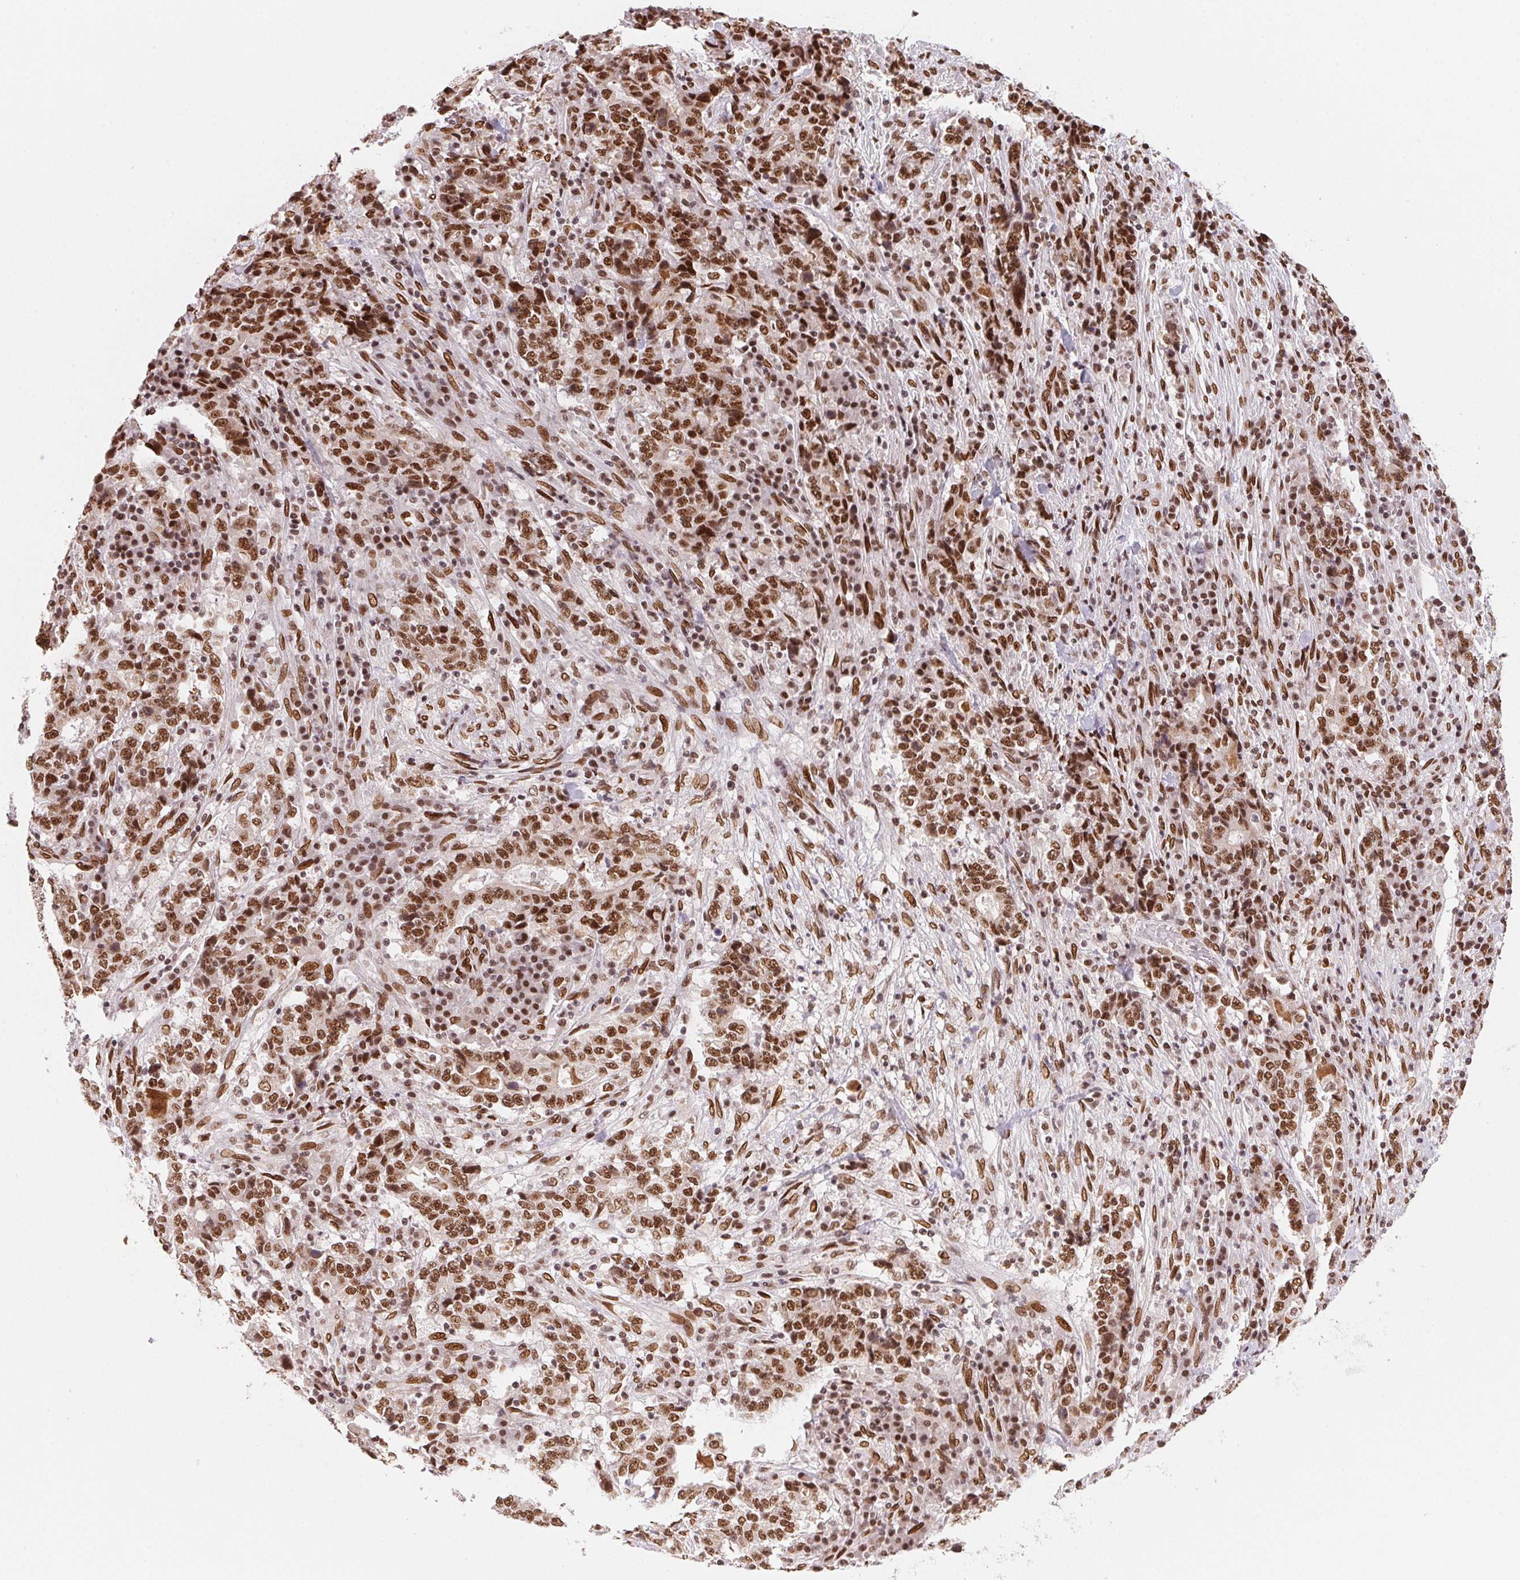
{"staining": {"intensity": "moderate", "quantity": ">75%", "location": "cytoplasmic/membranous,nuclear"}, "tissue": "stomach cancer", "cell_type": "Tumor cells", "image_type": "cancer", "snomed": [{"axis": "morphology", "description": "Normal tissue, NOS"}, {"axis": "morphology", "description": "Adenocarcinoma, NOS"}, {"axis": "topography", "description": "Stomach, upper"}, {"axis": "topography", "description": "Stomach"}], "caption": "Stomach cancer (adenocarcinoma) stained with a protein marker demonstrates moderate staining in tumor cells.", "gene": "SAP30BP", "patient": {"sex": "male", "age": 59}}